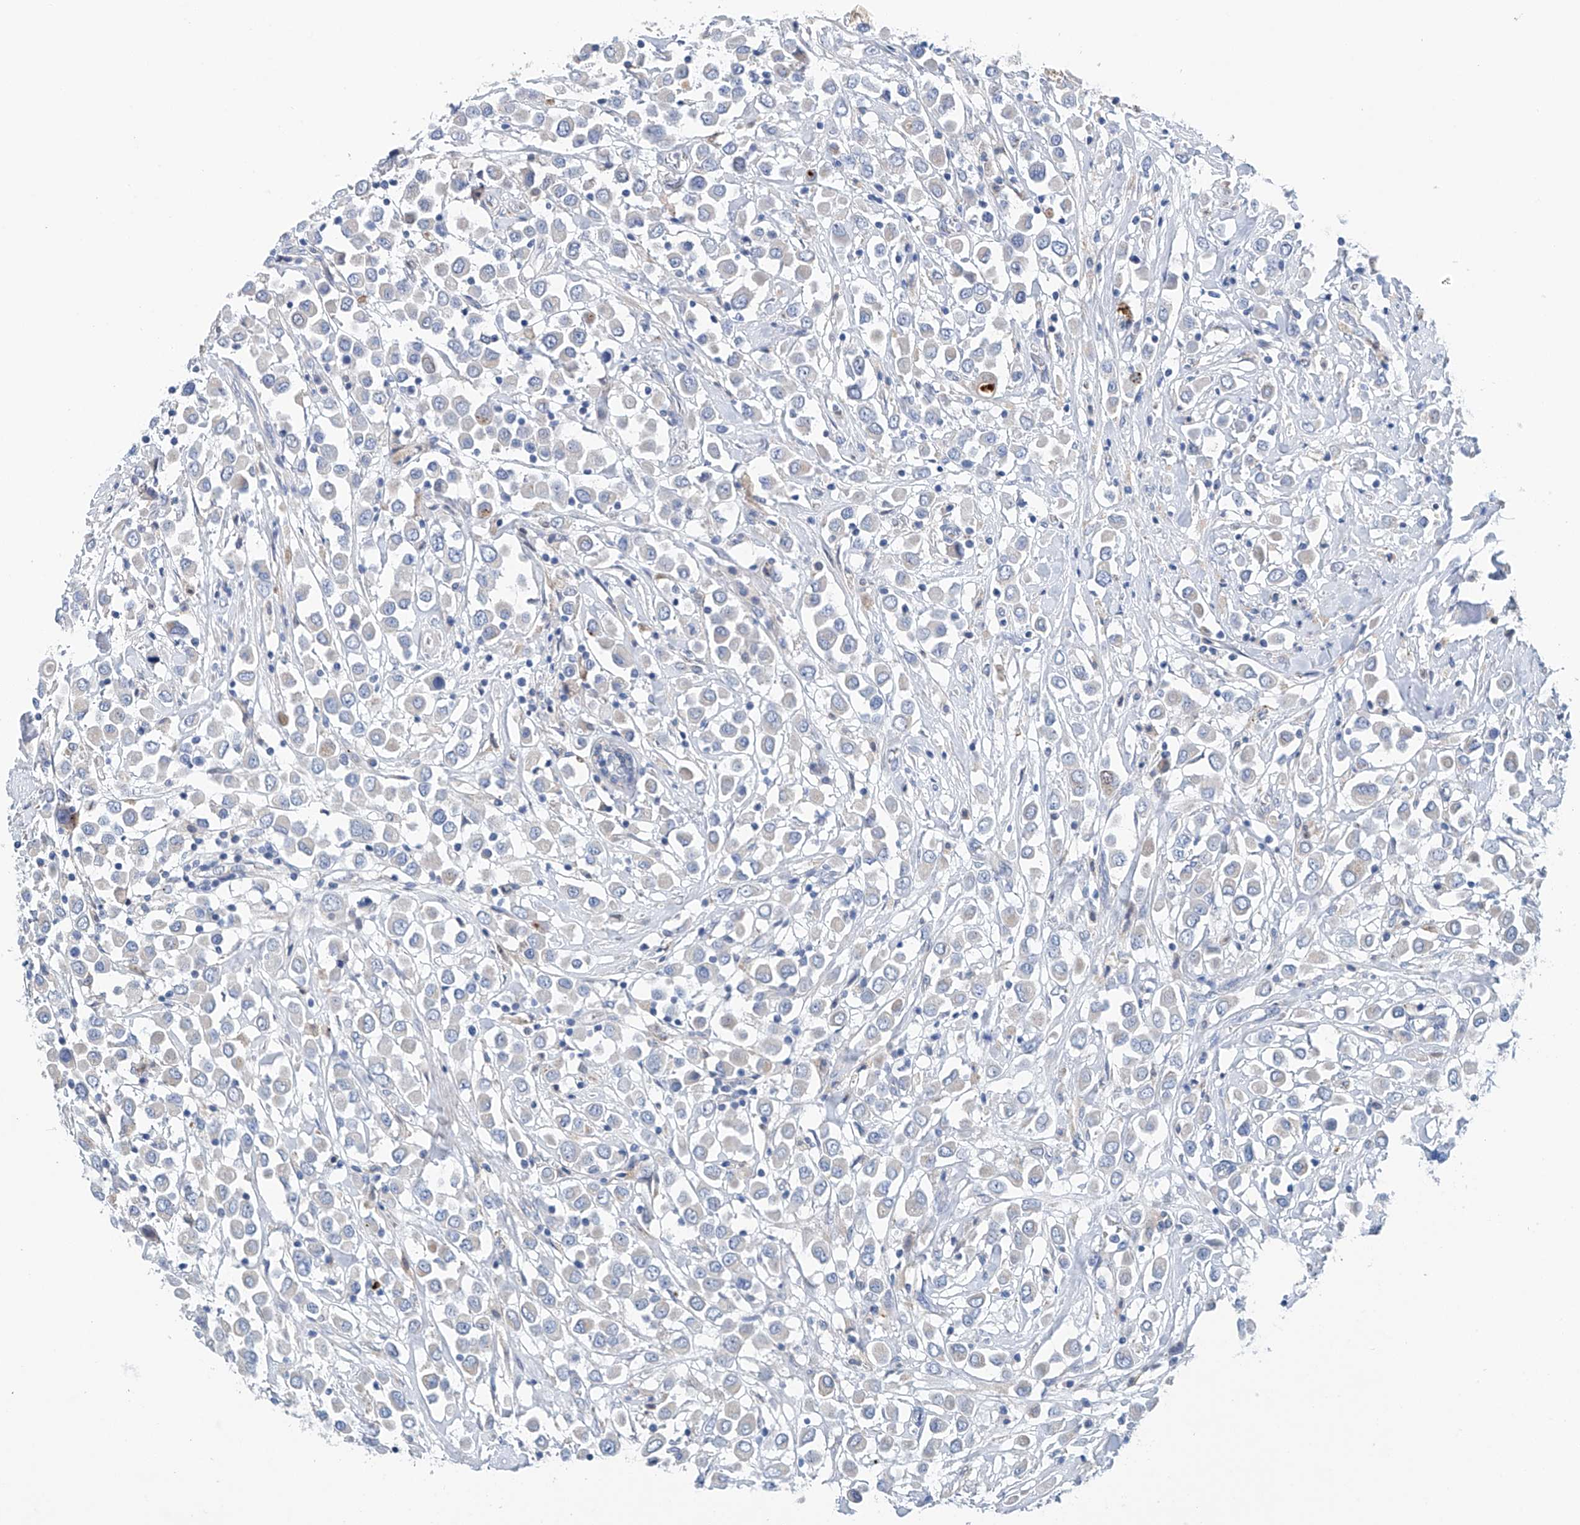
{"staining": {"intensity": "negative", "quantity": "none", "location": "none"}, "tissue": "breast cancer", "cell_type": "Tumor cells", "image_type": "cancer", "snomed": [{"axis": "morphology", "description": "Duct carcinoma"}, {"axis": "topography", "description": "Breast"}], "caption": "A micrograph of intraductal carcinoma (breast) stained for a protein reveals no brown staining in tumor cells.", "gene": "CEP85L", "patient": {"sex": "female", "age": 61}}